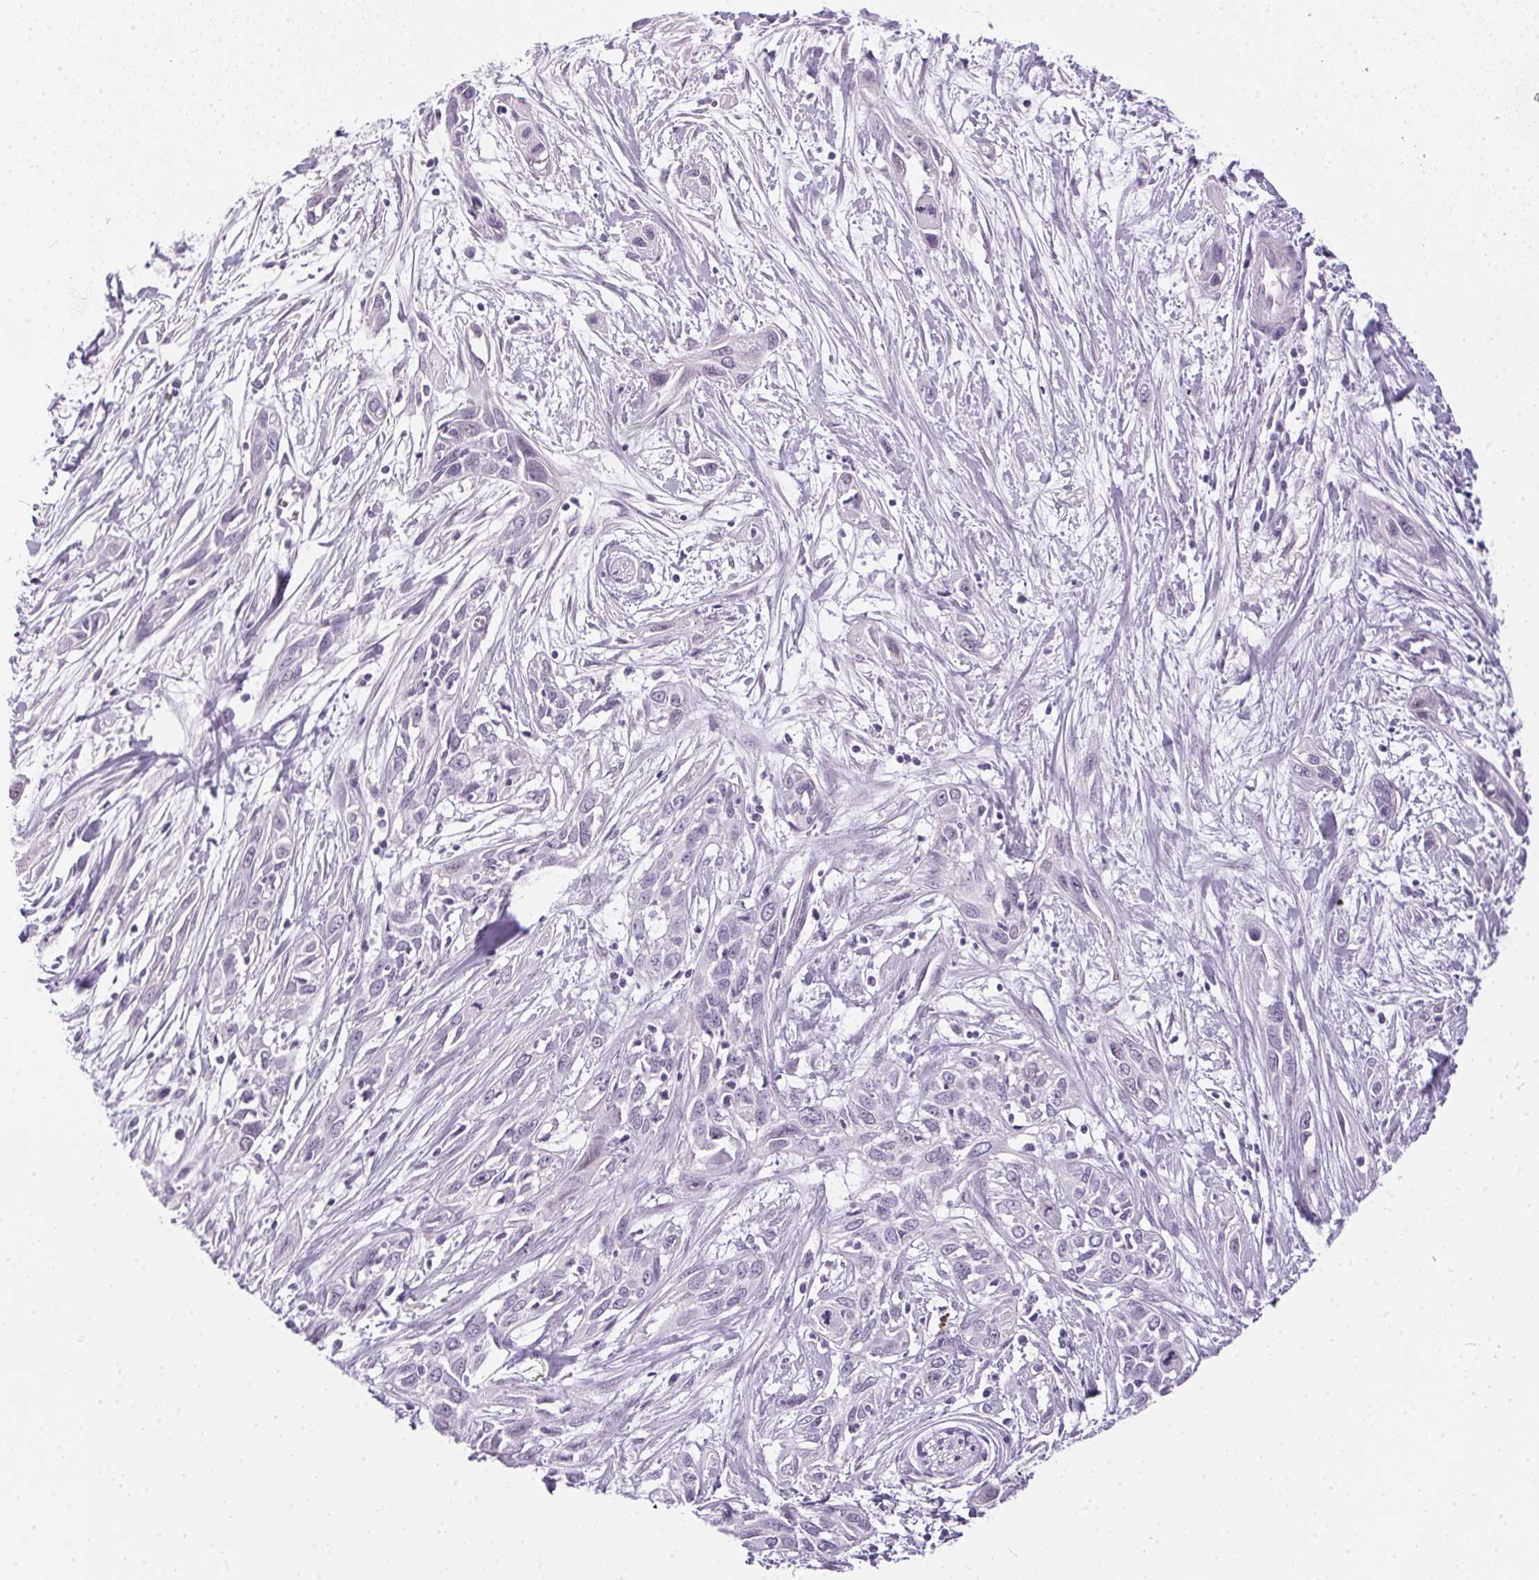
{"staining": {"intensity": "negative", "quantity": "none", "location": "none"}, "tissue": "pancreatic cancer", "cell_type": "Tumor cells", "image_type": "cancer", "snomed": [{"axis": "morphology", "description": "Adenocarcinoma, NOS"}, {"axis": "topography", "description": "Pancreas"}], "caption": "IHC histopathology image of neoplastic tissue: human pancreatic cancer stained with DAB (3,3'-diaminobenzidine) exhibits no significant protein expression in tumor cells. (Stains: DAB immunohistochemistry (IHC) with hematoxylin counter stain, Microscopy: brightfield microscopy at high magnification).", "gene": "GBP6", "patient": {"sex": "female", "age": 55}}